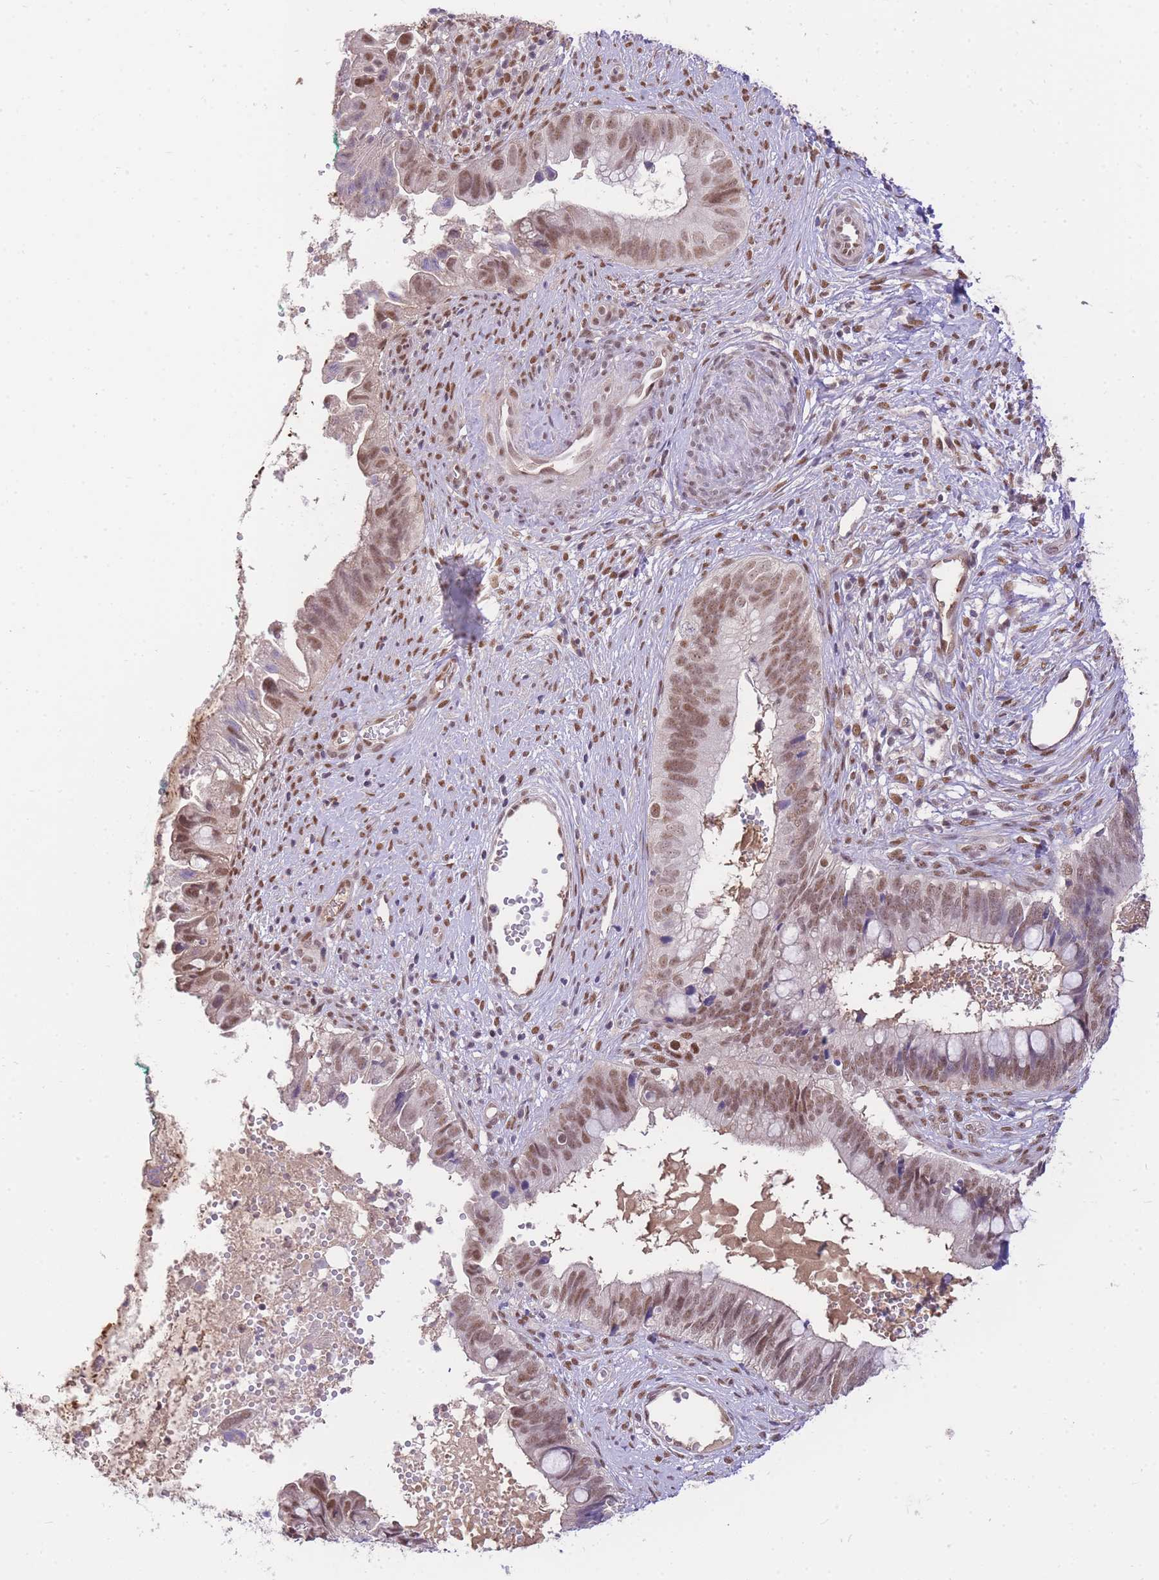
{"staining": {"intensity": "moderate", "quantity": ">75%", "location": "nuclear"}, "tissue": "cervical cancer", "cell_type": "Tumor cells", "image_type": "cancer", "snomed": [{"axis": "morphology", "description": "Adenocarcinoma, NOS"}, {"axis": "topography", "description": "Cervix"}], "caption": "Protein staining of cervical adenocarcinoma tissue displays moderate nuclear expression in approximately >75% of tumor cells.", "gene": "UBXN7", "patient": {"sex": "female", "age": 42}}